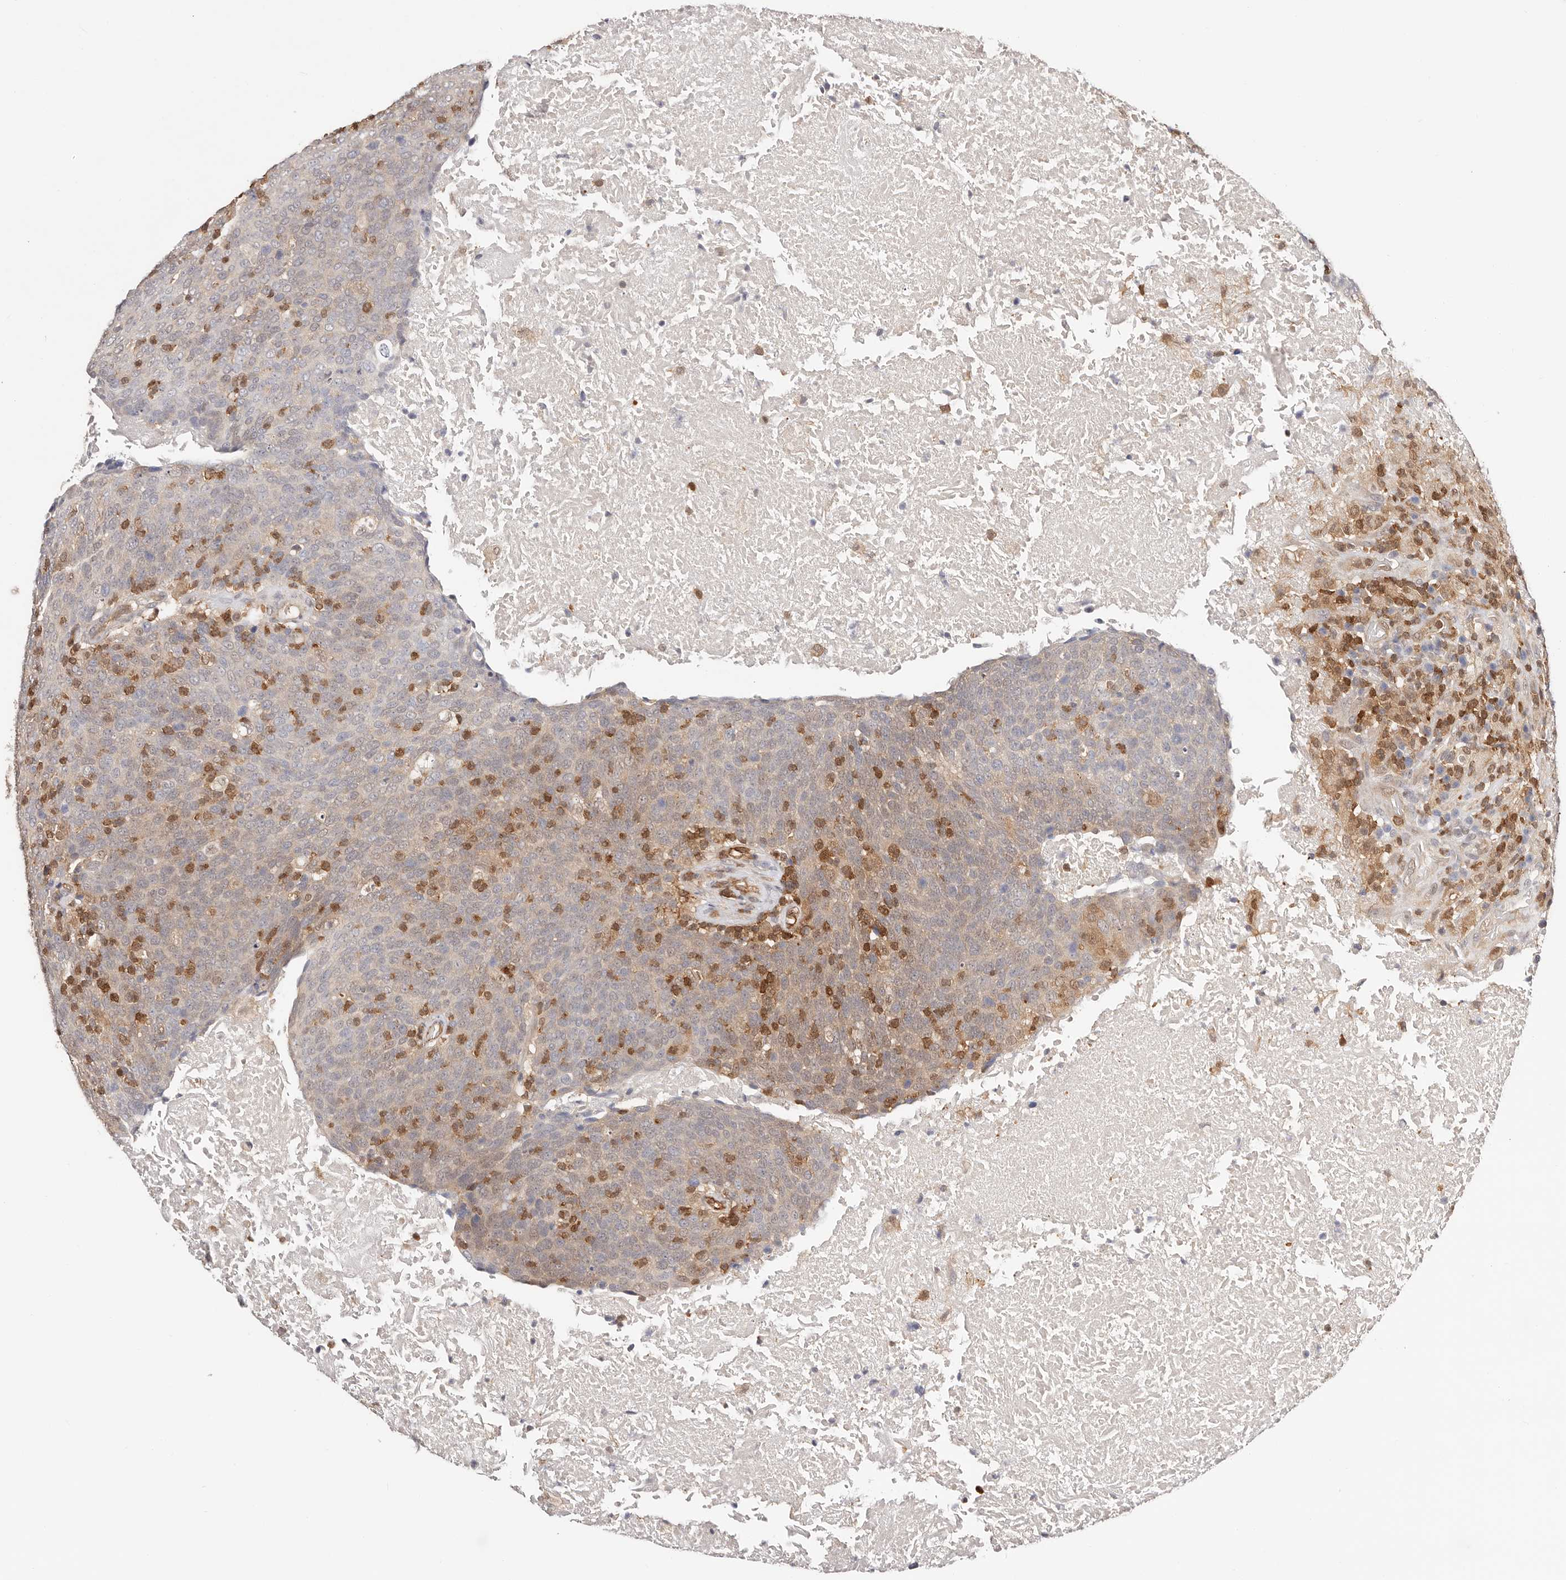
{"staining": {"intensity": "weak", "quantity": "25%-75%", "location": "cytoplasmic/membranous"}, "tissue": "head and neck cancer", "cell_type": "Tumor cells", "image_type": "cancer", "snomed": [{"axis": "morphology", "description": "Squamous cell carcinoma, NOS"}, {"axis": "morphology", "description": "Squamous cell carcinoma, metastatic, NOS"}, {"axis": "topography", "description": "Lymph node"}, {"axis": "topography", "description": "Head-Neck"}], "caption": "Brown immunohistochemical staining in human head and neck cancer (metastatic squamous cell carcinoma) reveals weak cytoplasmic/membranous positivity in about 25%-75% of tumor cells.", "gene": "STAT5A", "patient": {"sex": "male", "age": 62}}